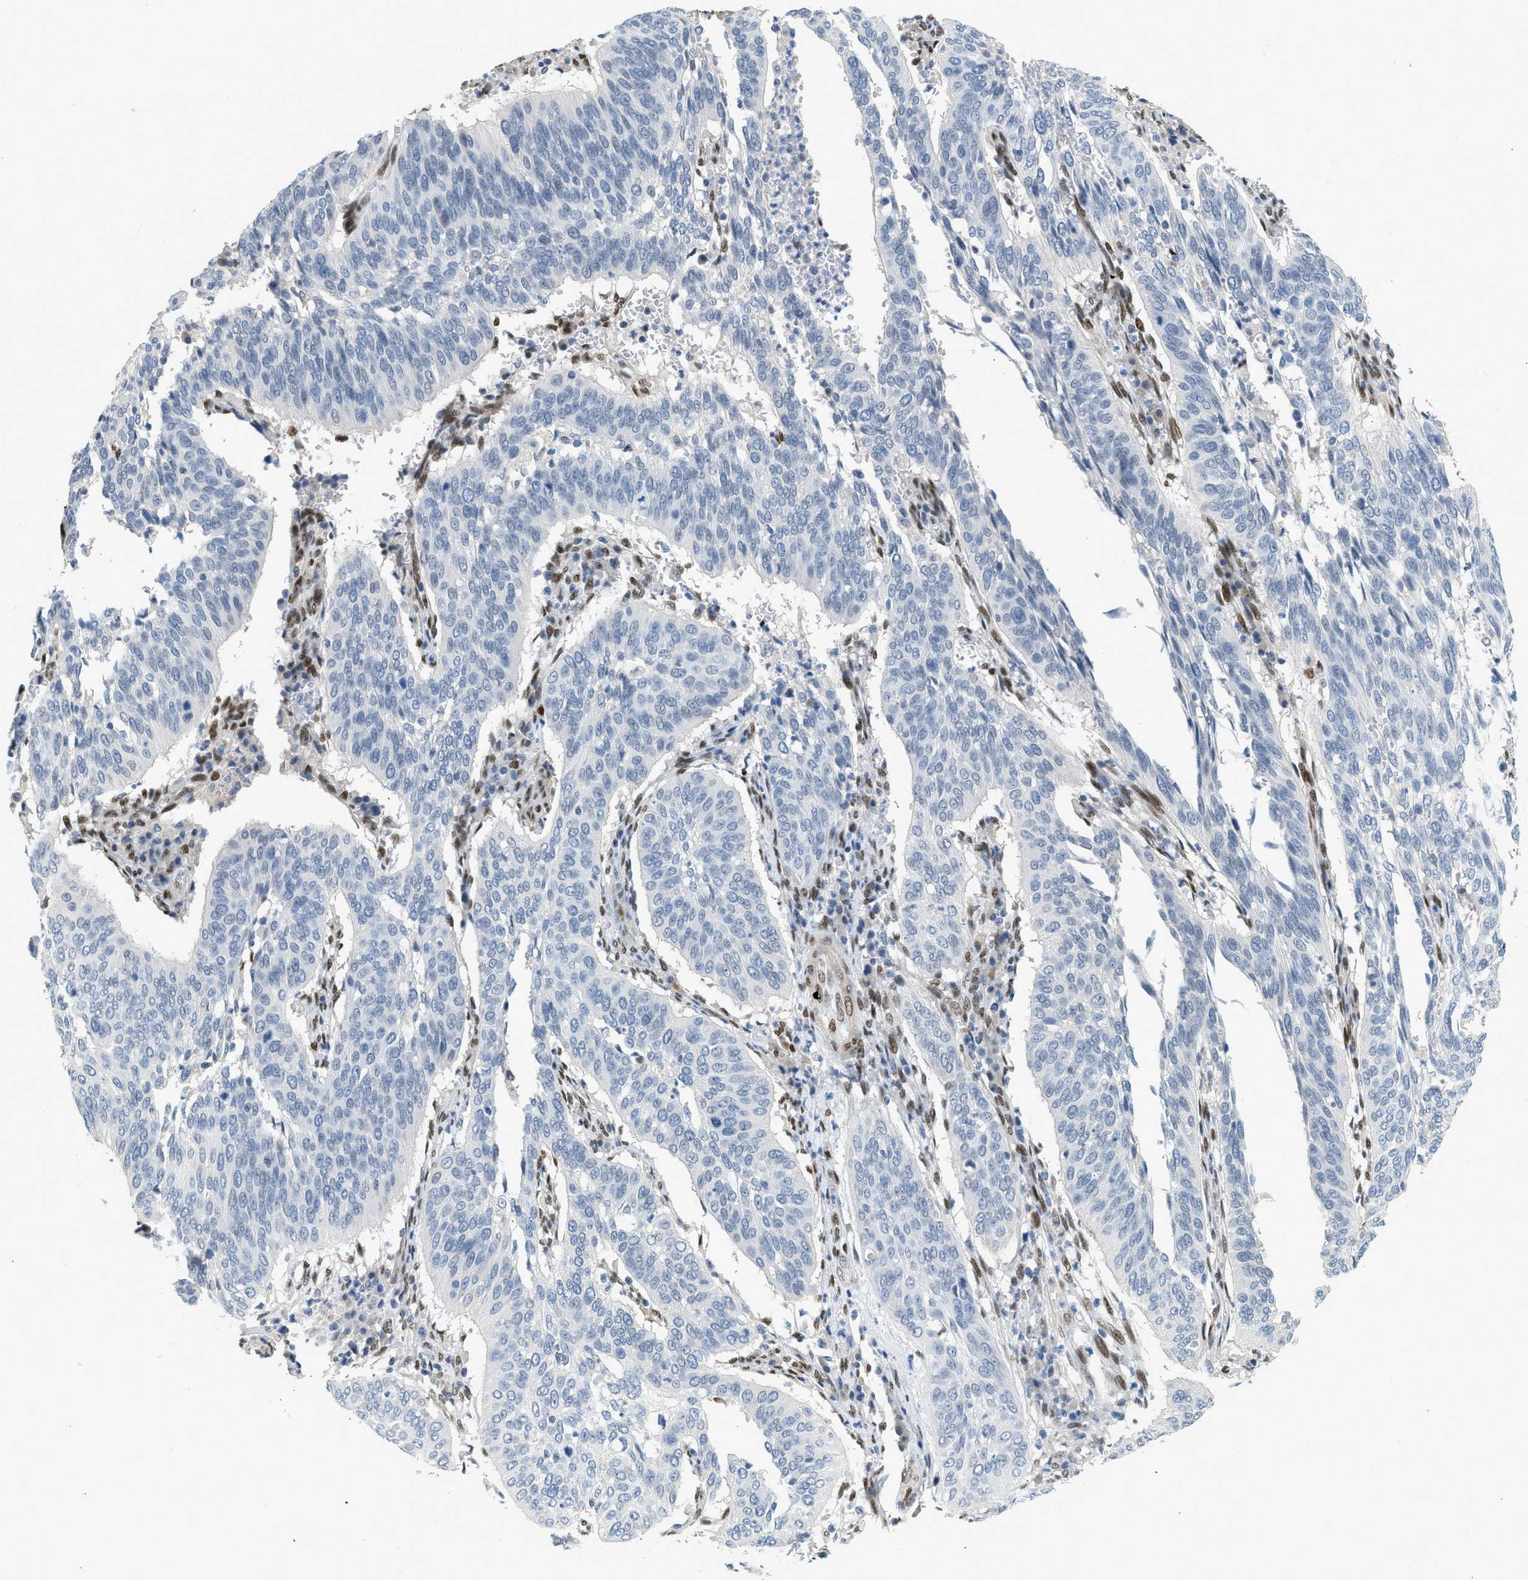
{"staining": {"intensity": "negative", "quantity": "none", "location": "none"}, "tissue": "cervical cancer", "cell_type": "Tumor cells", "image_type": "cancer", "snomed": [{"axis": "morphology", "description": "Normal tissue, NOS"}, {"axis": "morphology", "description": "Squamous cell carcinoma, NOS"}, {"axis": "topography", "description": "Cervix"}], "caption": "Protein analysis of cervical cancer displays no significant positivity in tumor cells.", "gene": "ZBTB20", "patient": {"sex": "female", "age": 39}}